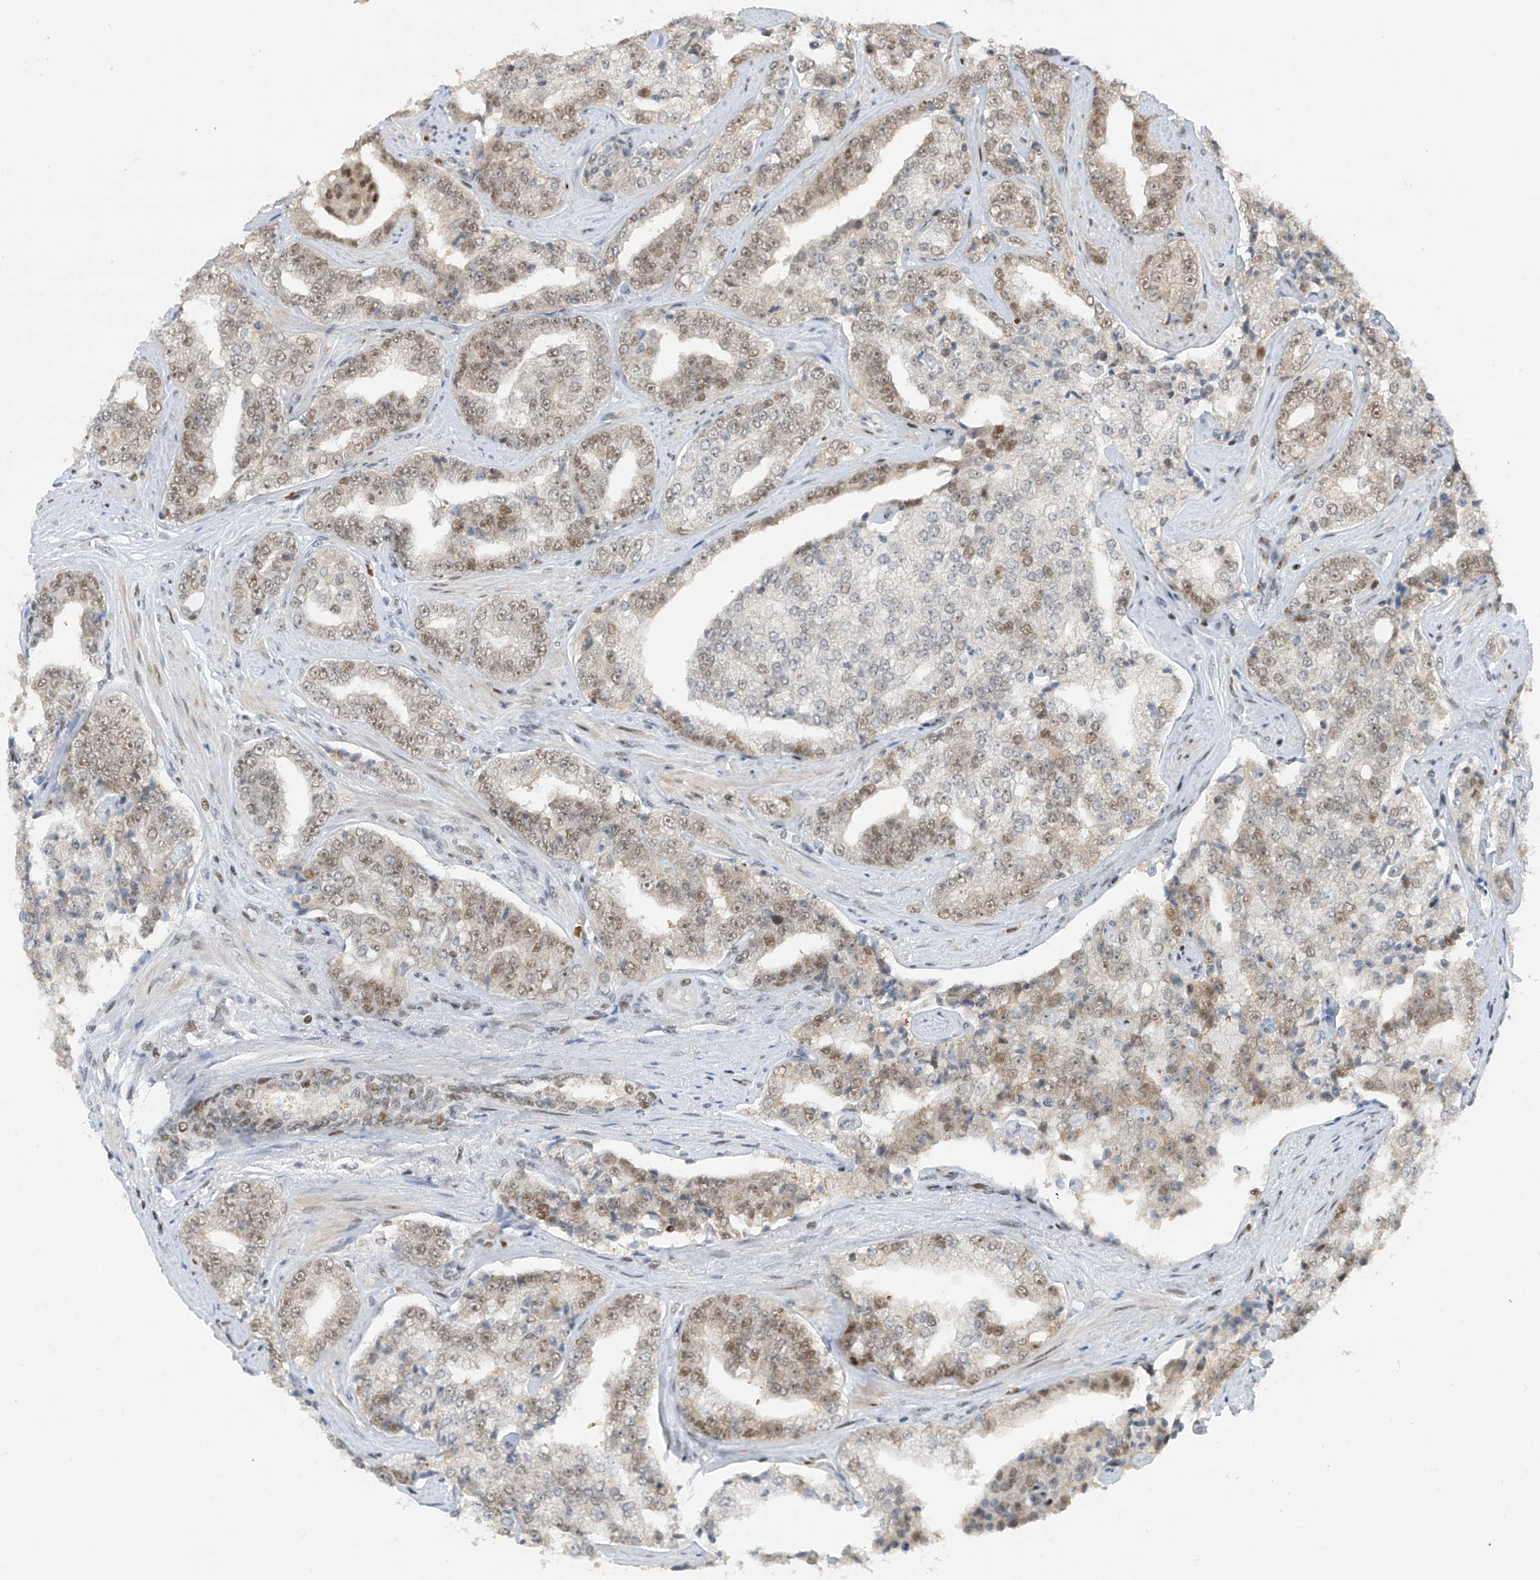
{"staining": {"intensity": "weak", "quantity": "25%-75%", "location": "nuclear"}, "tissue": "prostate cancer", "cell_type": "Tumor cells", "image_type": "cancer", "snomed": [{"axis": "morphology", "description": "Adenocarcinoma, High grade"}, {"axis": "topography", "description": "Prostate"}], "caption": "IHC of adenocarcinoma (high-grade) (prostate) demonstrates low levels of weak nuclear expression in approximately 25%-75% of tumor cells.", "gene": "ZCWPW2", "patient": {"sex": "male", "age": 71}}